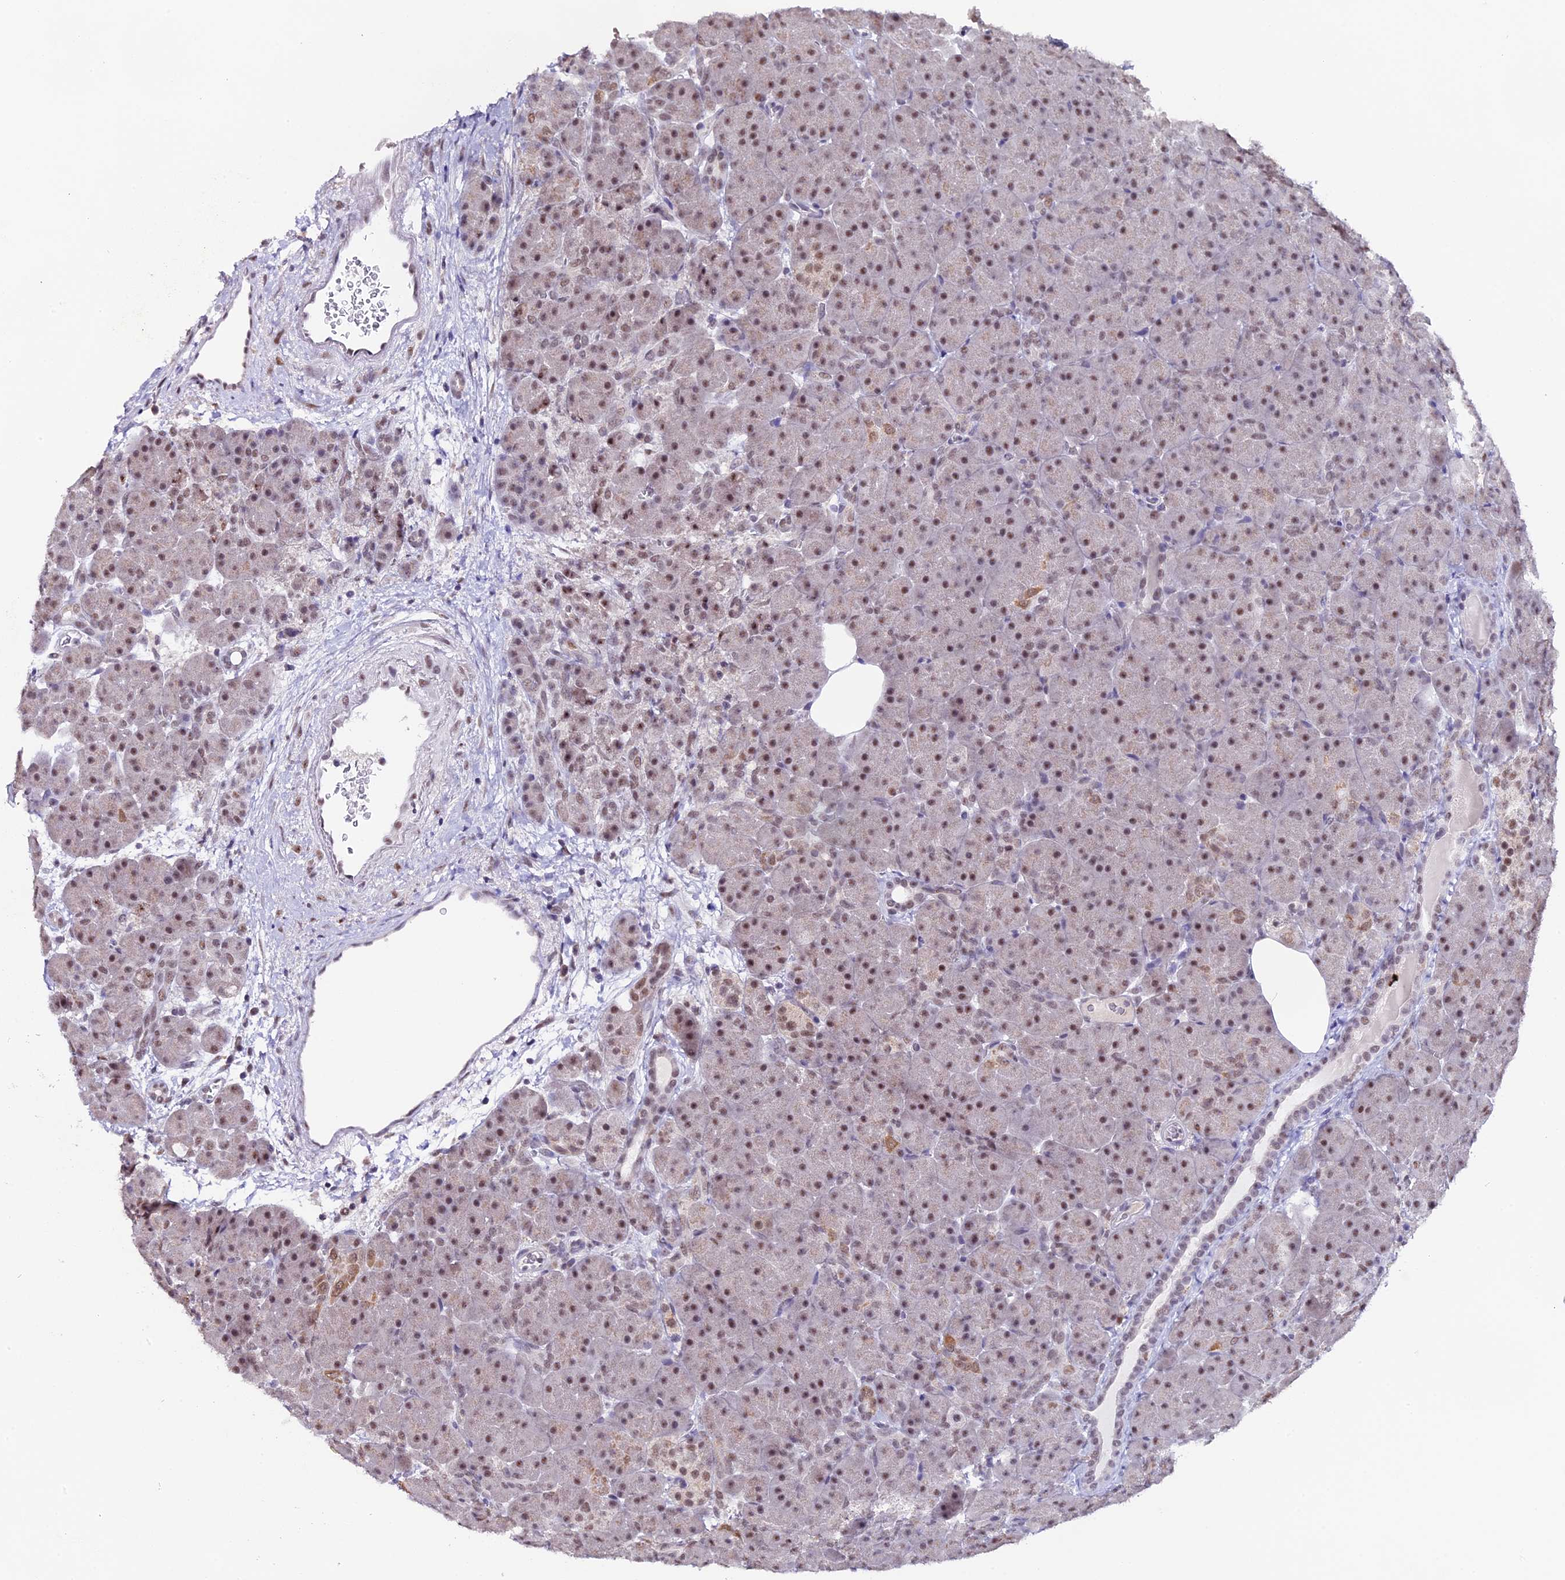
{"staining": {"intensity": "moderate", "quantity": "25%-75%", "location": "nuclear"}, "tissue": "pancreas", "cell_type": "Exocrine glandular cells", "image_type": "normal", "snomed": [{"axis": "morphology", "description": "Normal tissue, NOS"}, {"axis": "topography", "description": "Pancreas"}], "caption": "Immunohistochemistry (IHC) histopathology image of normal pancreas: human pancreas stained using immunohistochemistry (IHC) exhibits medium levels of moderate protein expression localized specifically in the nuclear of exocrine glandular cells, appearing as a nuclear brown color.", "gene": "NCBP1", "patient": {"sex": "male", "age": 66}}